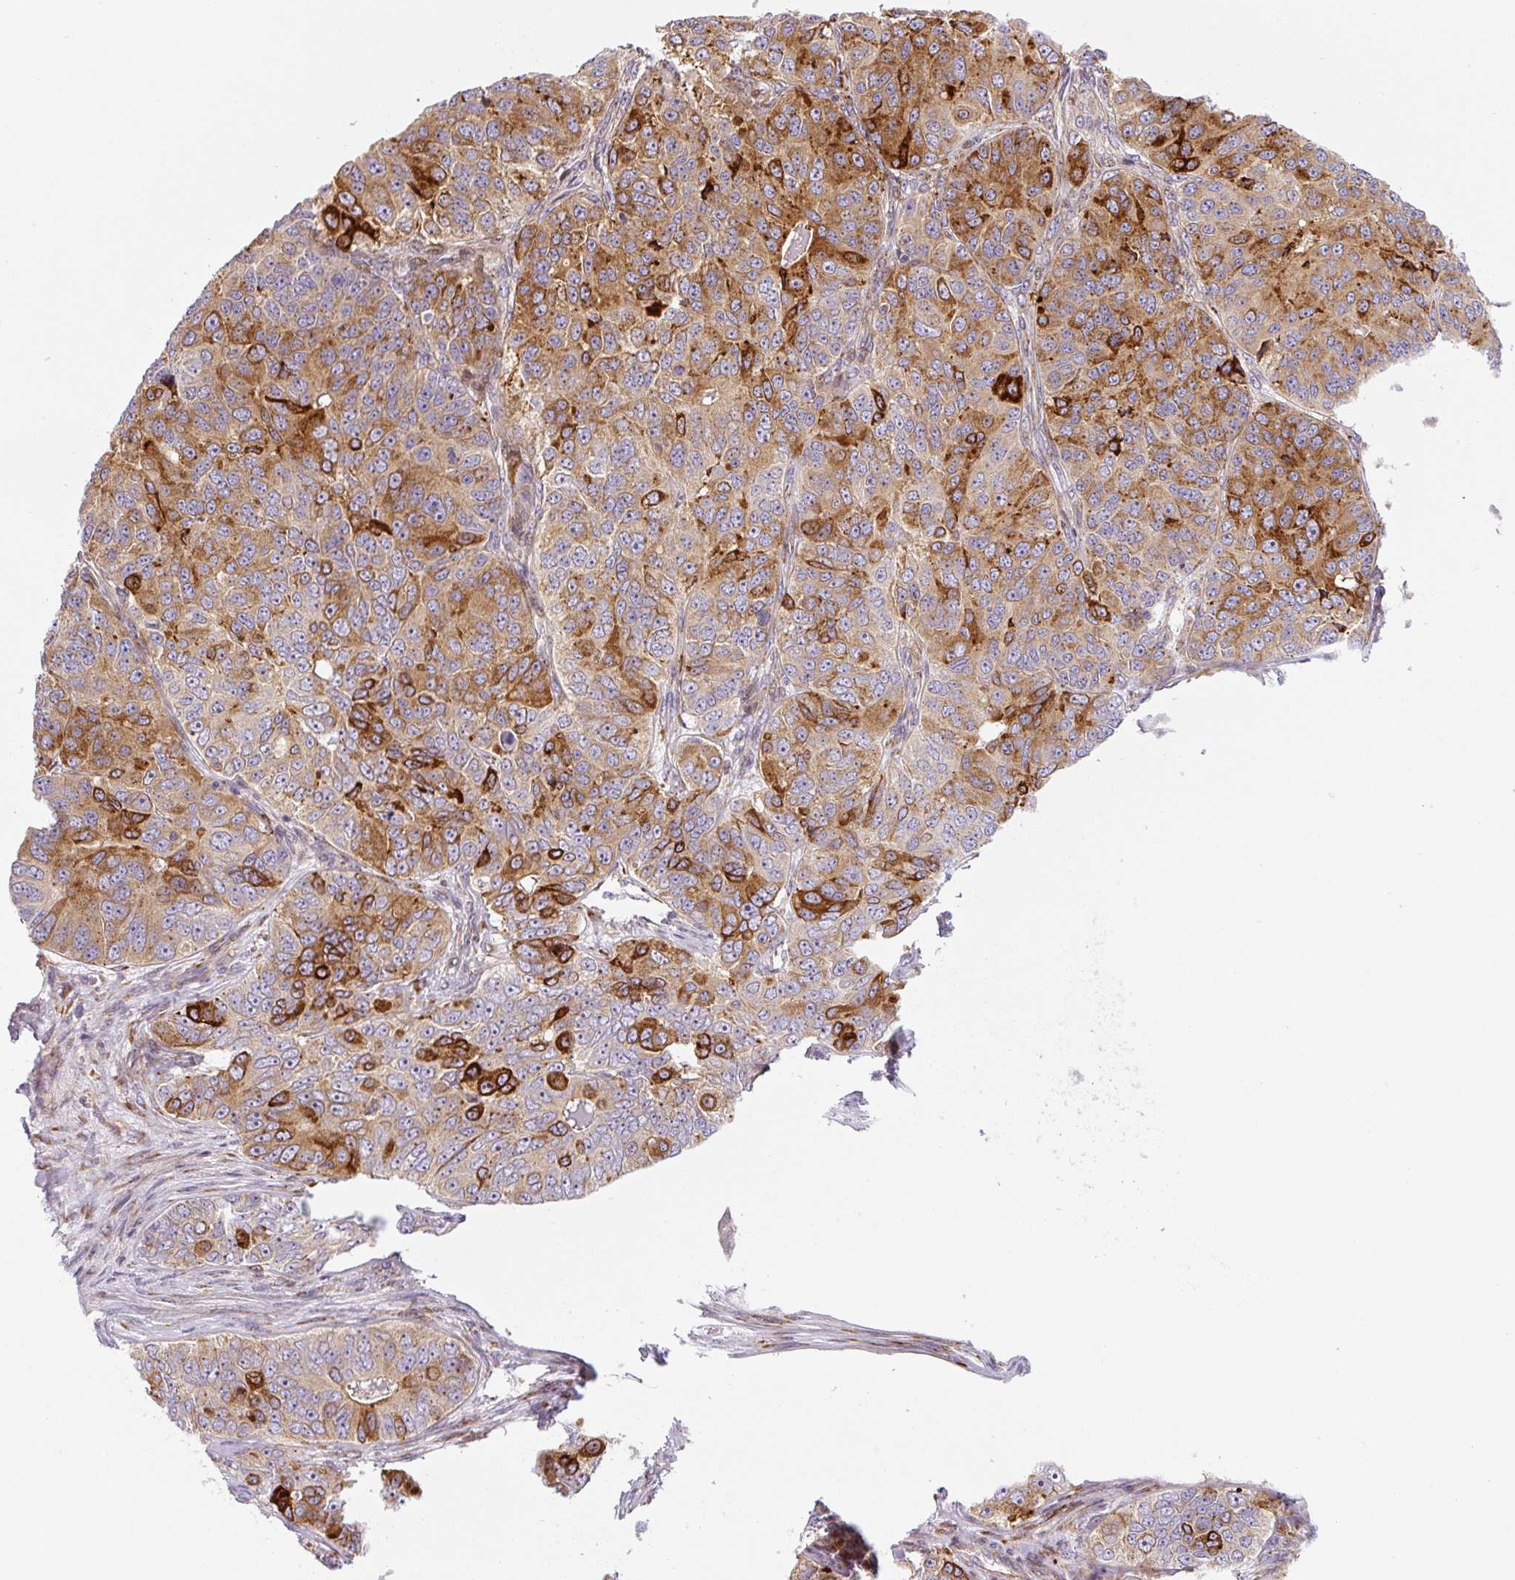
{"staining": {"intensity": "moderate", "quantity": ">75%", "location": "cytoplasmic/membranous"}, "tissue": "ovarian cancer", "cell_type": "Tumor cells", "image_type": "cancer", "snomed": [{"axis": "morphology", "description": "Carcinoma, endometroid"}, {"axis": "topography", "description": "Ovary"}], "caption": "Protein analysis of ovarian endometroid carcinoma tissue demonstrates moderate cytoplasmic/membranous staining in approximately >75% of tumor cells. (IHC, brightfield microscopy, high magnification).", "gene": "DISP3", "patient": {"sex": "female", "age": 51}}